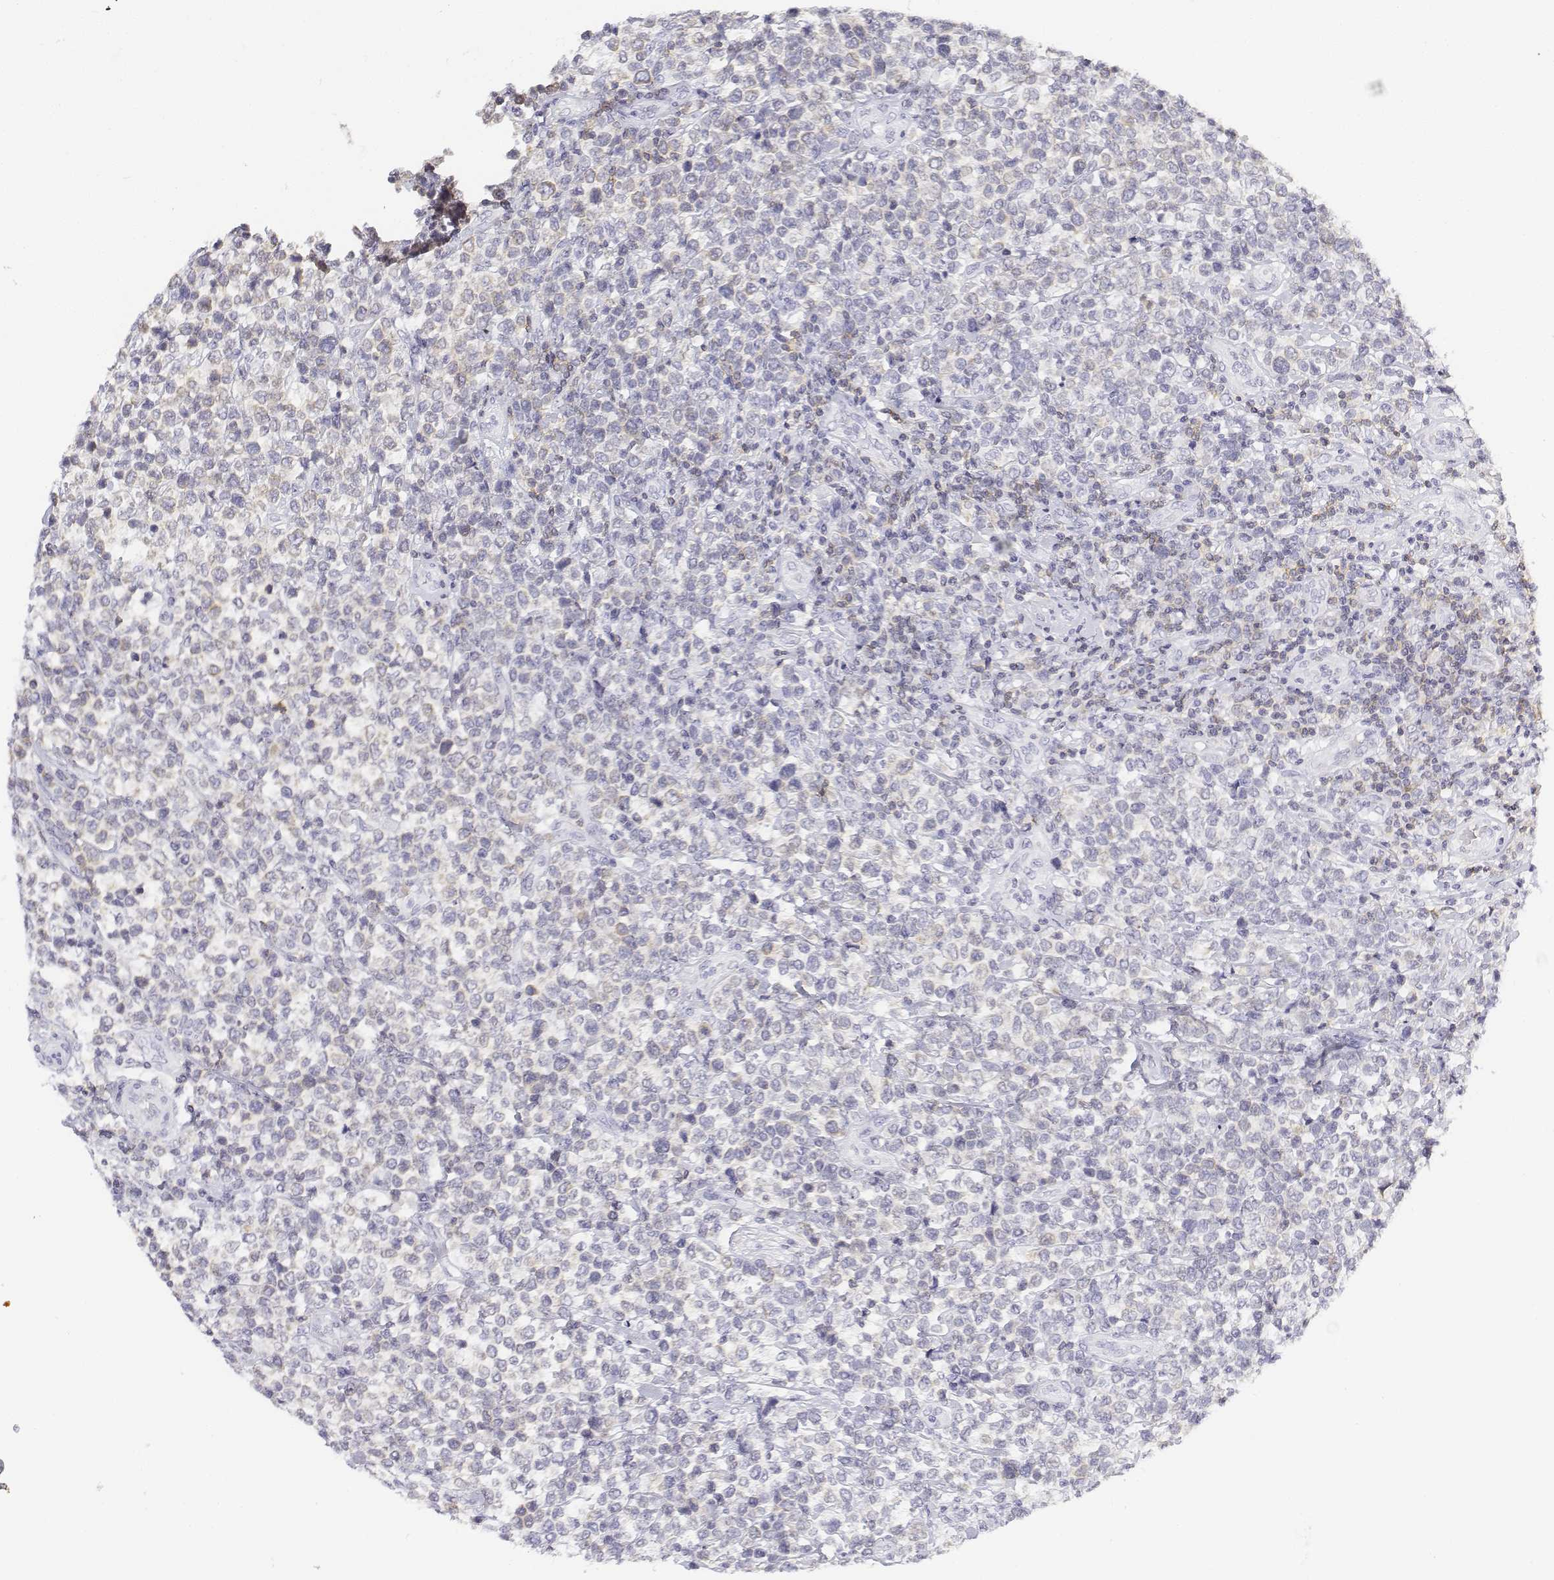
{"staining": {"intensity": "negative", "quantity": "none", "location": "none"}, "tissue": "lymphoma", "cell_type": "Tumor cells", "image_type": "cancer", "snomed": [{"axis": "morphology", "description": "Malignant lymphoma, non-Hodgkin's type, High grade"}, {"axis": "topography", "description": "Soft tissue"}], "caption": "Immunohistochemistry (IHC) micrograph of lymphoma stained for a protein (brown), which displays no positivity in tumor cells. (Stains: DAB immunohistochemistry with hematoxylin counter stain, Microscopy: brightfield microscopy at high magnification).", "gene": "CD3E", "patient": {"sex": "female", "age": 56}}